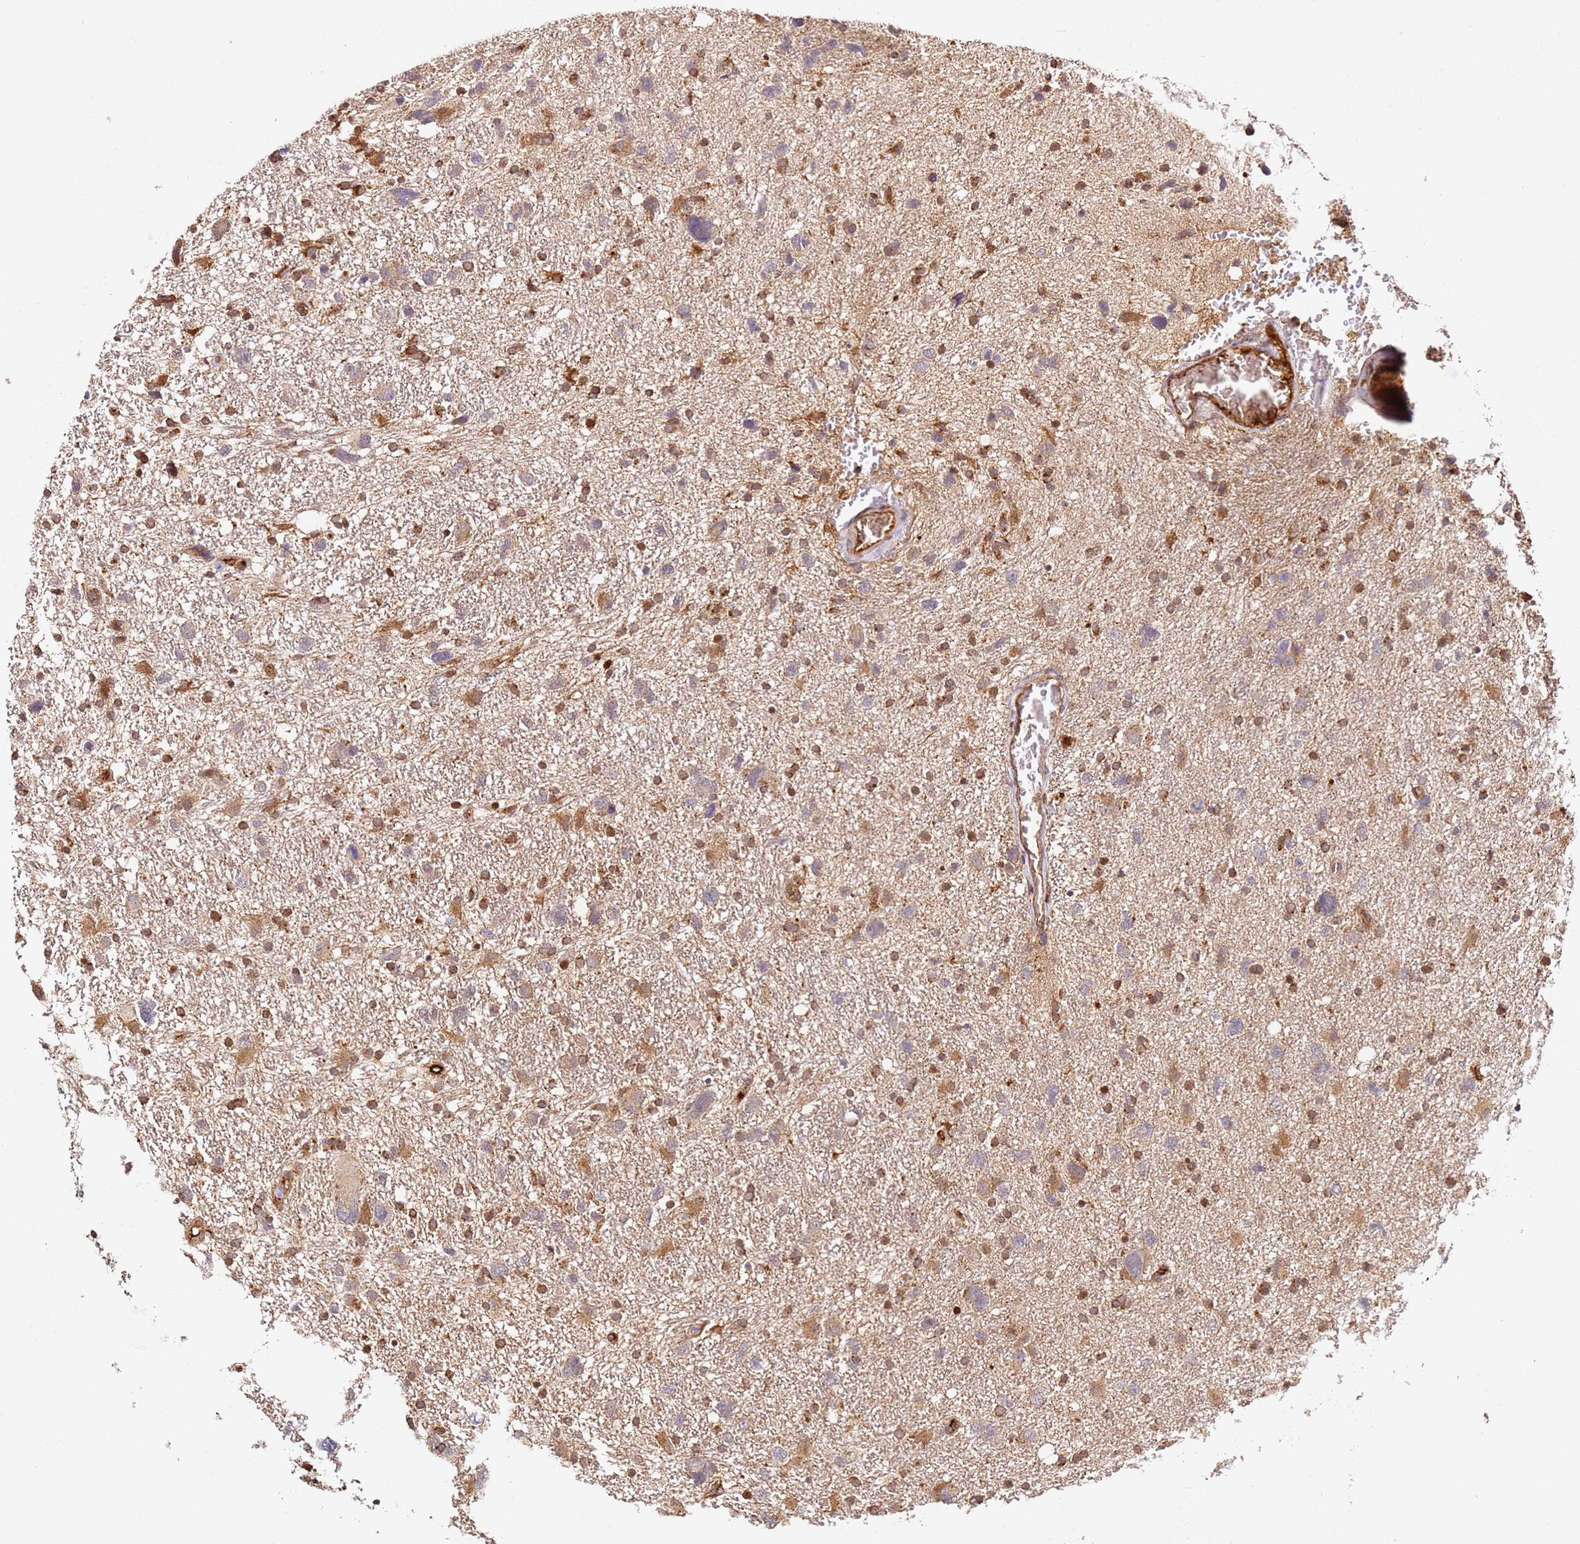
{"staining": {"intensity": "moderate", "quantity": ">75%", "location": "cytoplasmic/membranous,nuclear"}, "tissue": "glioma", "cell_type": "Tumor cells", "image_type": "cancer", "snomed": [{"axis": "morphology", "description": "Glioma, malignant, High grade"}, {"axis": "topography", "description": "Brain"}], "caption": "A medium amount of moderate cytoplasmic/membranous and nuclear staining is seen in about >75% of tumor cells in glioma tissue.", "gene": "SMOX", "patient": {"sex": "male", "age": 61}}